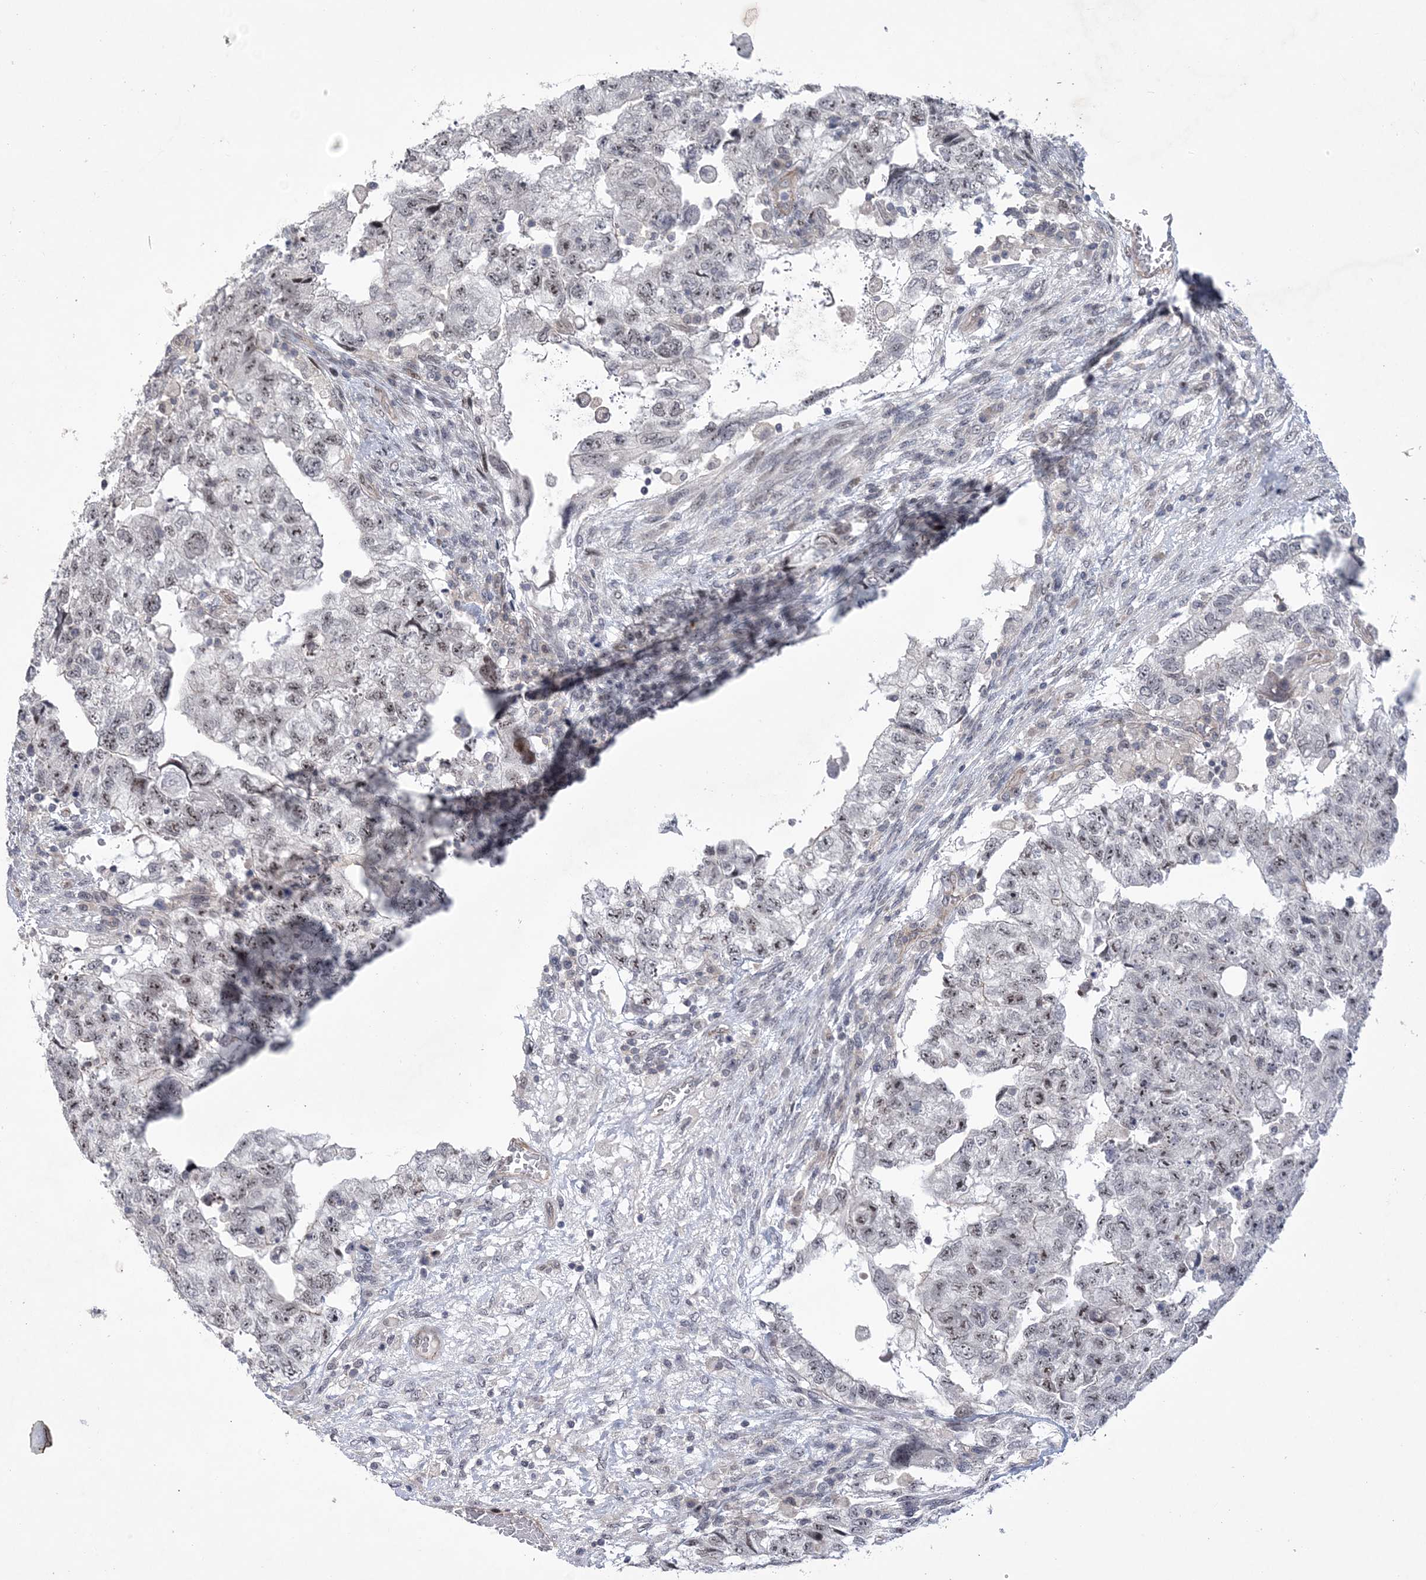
{"staining": {"intensity": "weak", "quantity": "25%-75%", "location": "nuclear"}, "tissue": "testis cancer", "cell_type": "Tumor cells", "image_type": "cancer", "snomed": [{"axis": "morphology", "description": "Carcinoma, Embryonal, NOS"}, {"axis": "topography", "description": "Testis"}], "caption": "A low amount of weak nuclear staining is appreciated in about 25%-75% of tumor cells in embryonal carcinoma (testis) tissue.", "gene": "HOMEZ", "patient": {"sex": "male", "age": 36}}